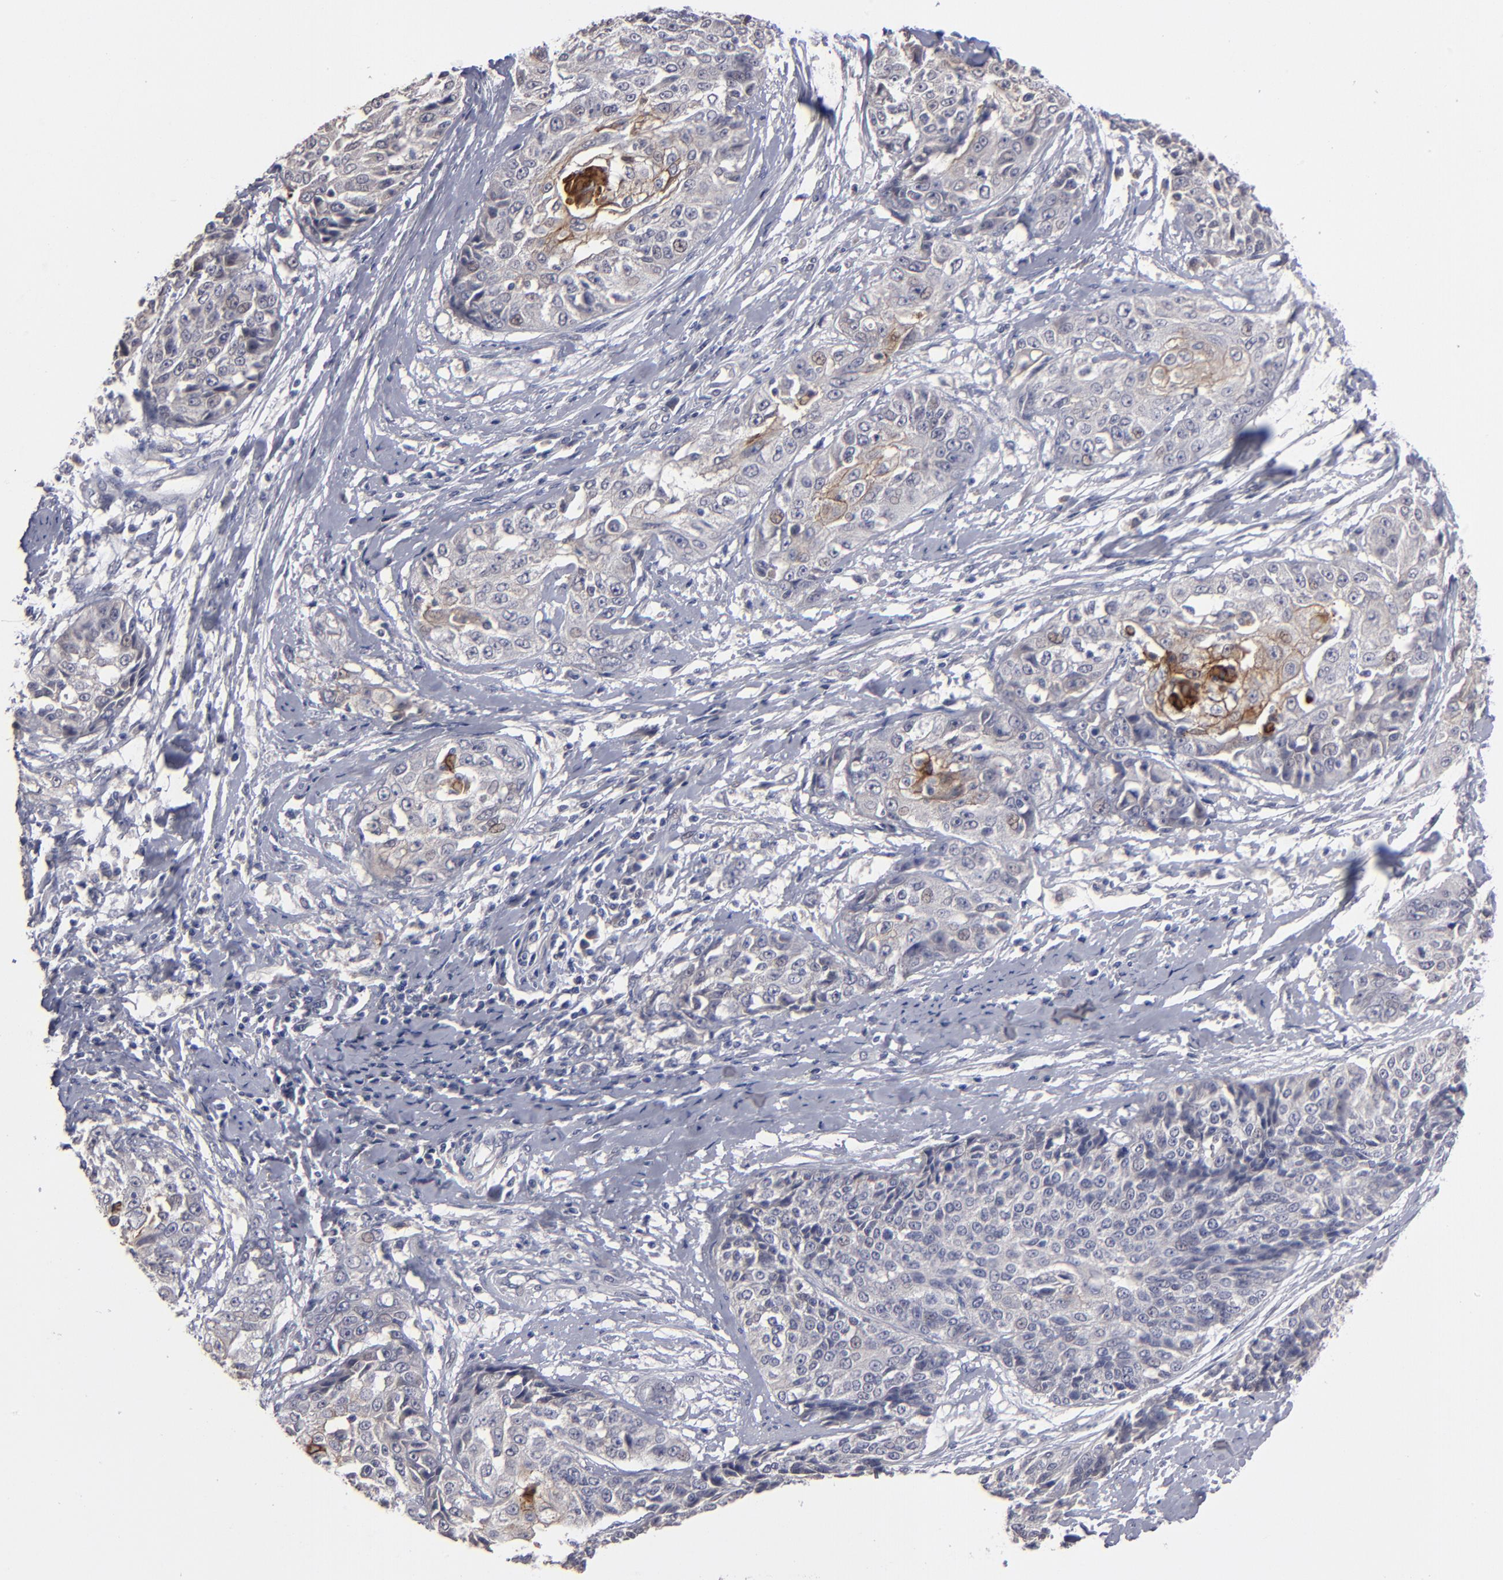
{"staining": {"intensity": "moderate", "quantity": "25%-75%", "location": "cytoplasmic/membranous"}, "tissue": "cervical cancer", "cell_type": "Tumor cells", "image_type": "cancer", "snomed": [{"axis": "morphology", "description": "Squamous cell carcinoma, NOS"}, {"axis": "topography", "description": "Cervix"}], "caption": "Immunohistochemical staining of cervical cancer (squamous cell carcinoma) shows medium levels of moderate cytoplasmic/membranous protein staining in about 25%-75% of tumor cells. Nuclei are stained in blue.", "gene": "GPM6B", "patient": {"sex": "female", "age": 64}}